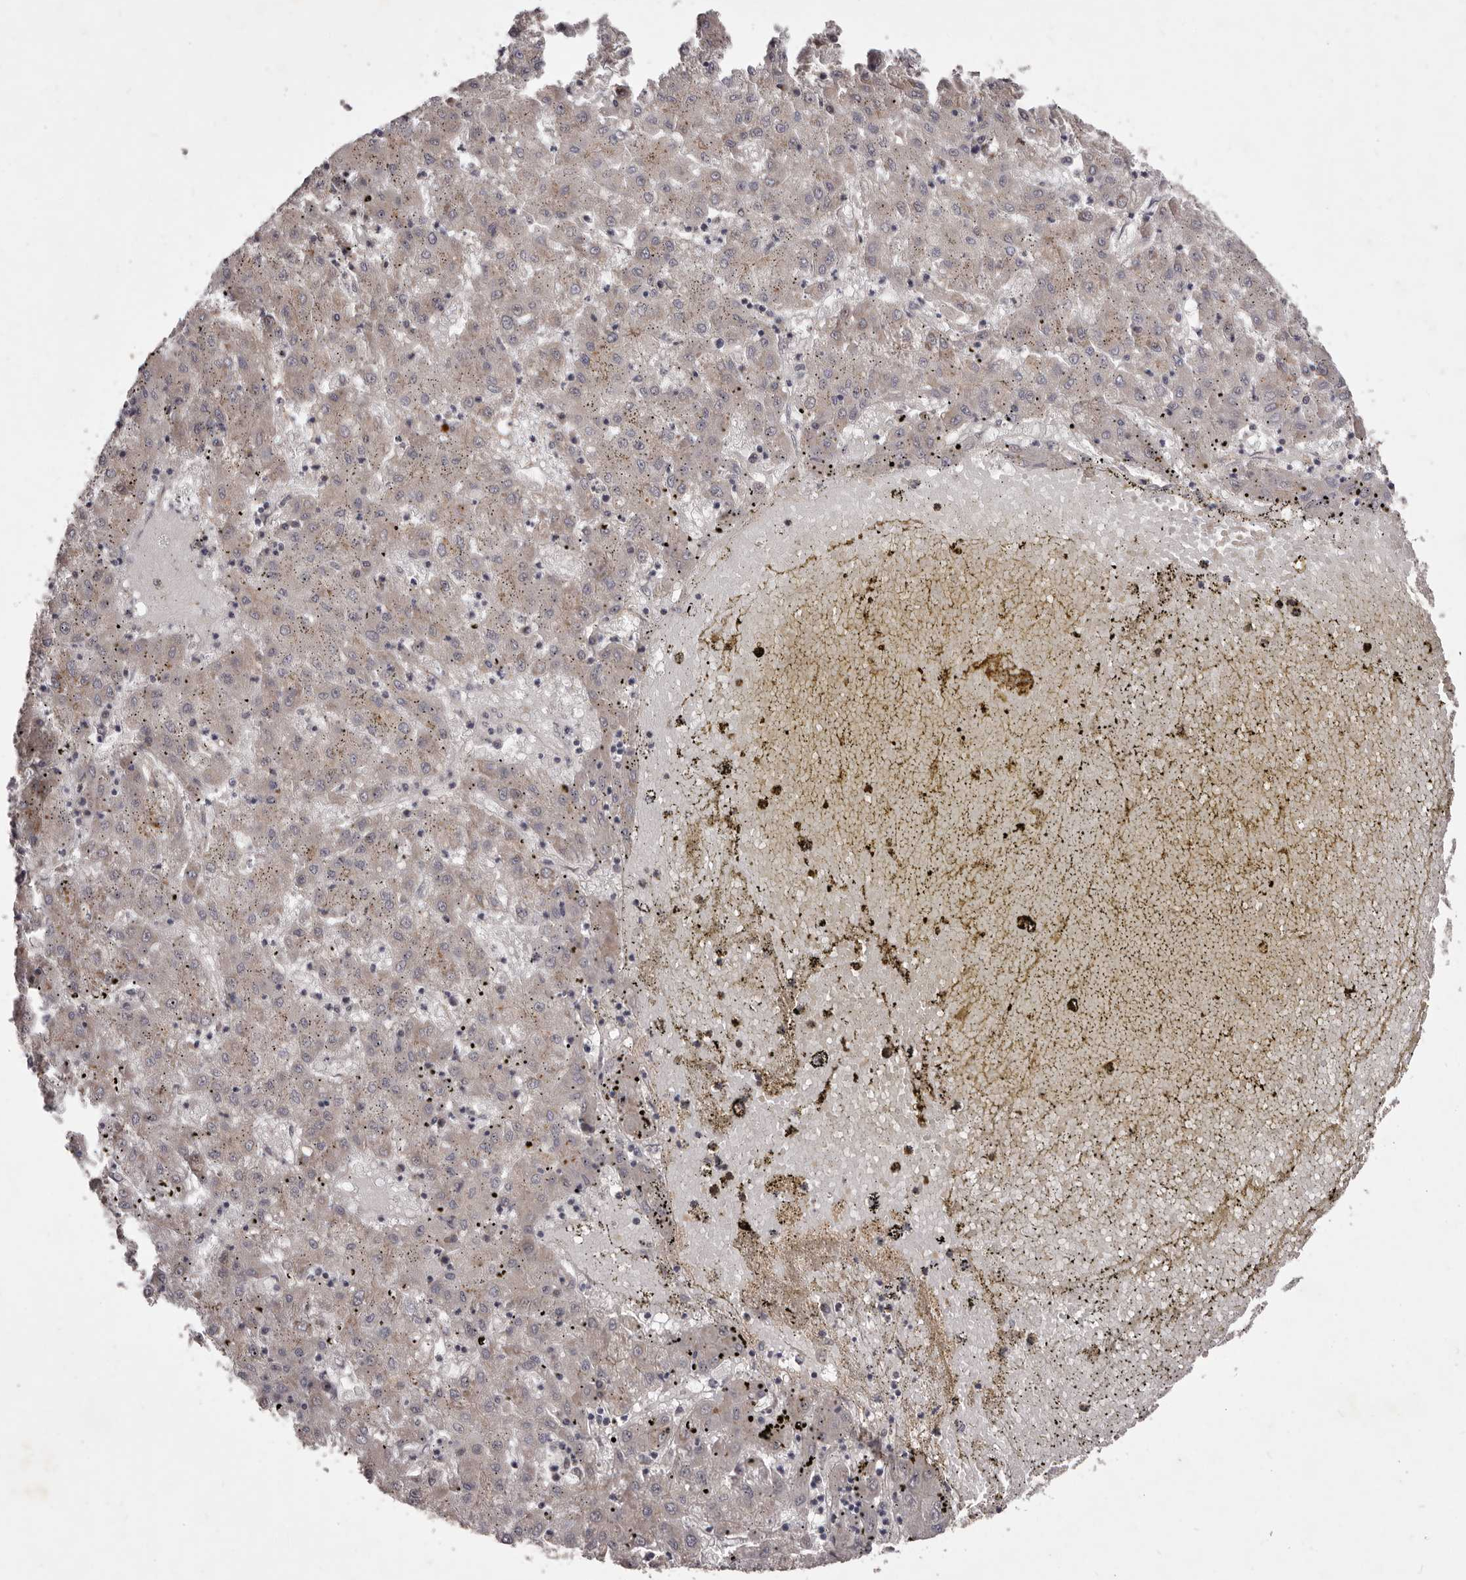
{"staining": {"intensity": "negative", "quantity": "none", "location": "none"}, "tissue": "liver cancer", "cell_type": "Tumor cells", "image_type": "cancer", "snomed": [{"axis": "morphology", "description": "Carcinoma, Hepatocellular, NOS"}, {"axis": "topography", "description": "Liver"}], "caption": "This is an IHC photomicrograph of hepatocellular carcinoma (liver). There is no positivity in tumor cells.", "gene": "HBS1L", "patient": {"sex": "male", "age": 72}}